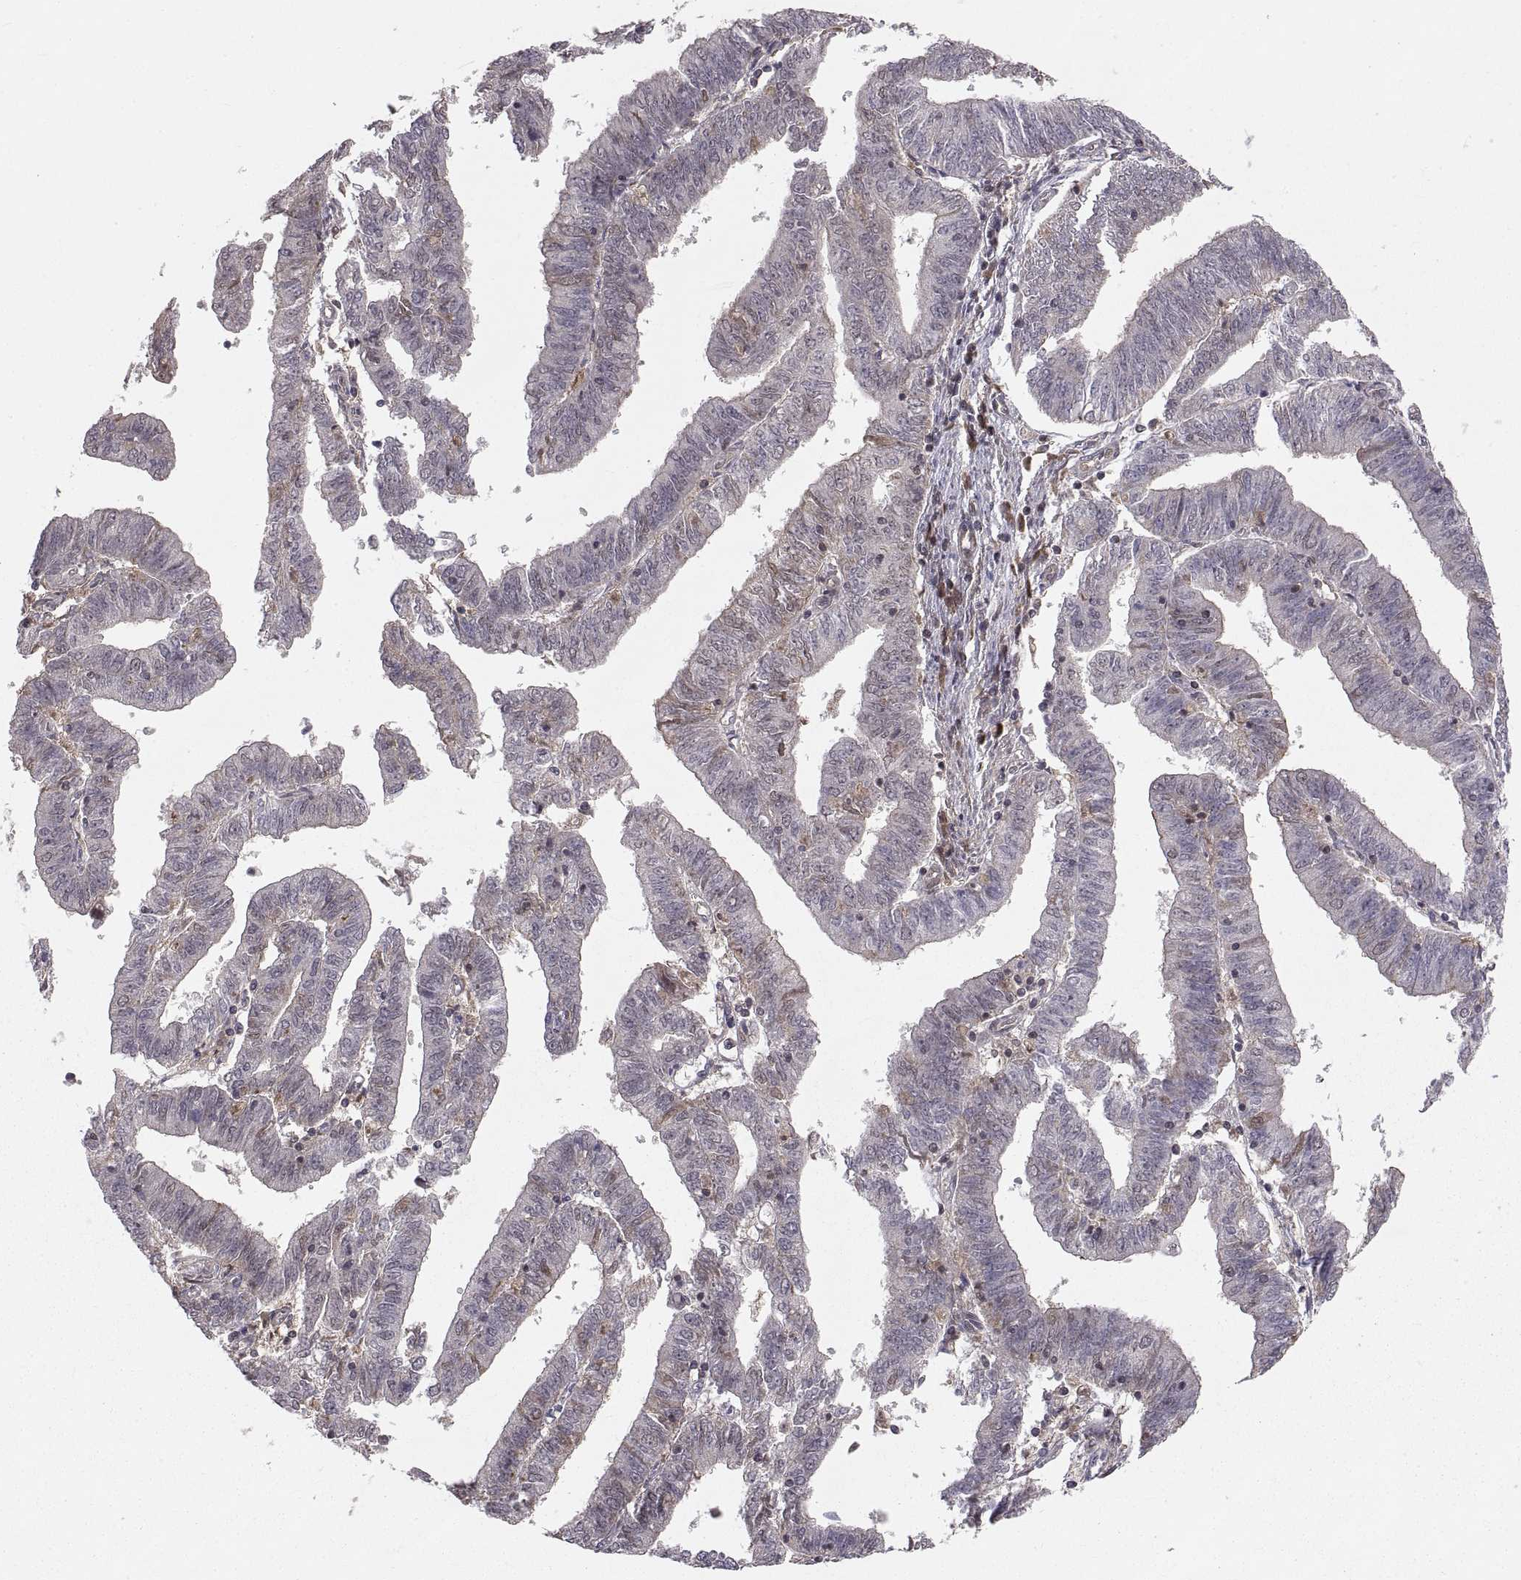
{"staining": {"intensity": "weak", "quantity": "<25%", "location": "cytoplasmic/membranous"}, "tissue": "endometrial cancer", "cell_type": "Tumor cells", "image_type": "cancer", "snomed": [{"axis": "morphology", "description": "Adenocarcinoma, NOS"}, {"axis": "topography", "description": "Endometrium"}], "caption": "An image of human endometrial cancer is negative for staining in tumor cells. The staining is performed using DAB (3,3'-diaminobenzidine) brown chromogen with nuclei counter-stained in using hematoxylin.", "gene": "ABL2", "patient": {"sex": "female", "age": 82}}